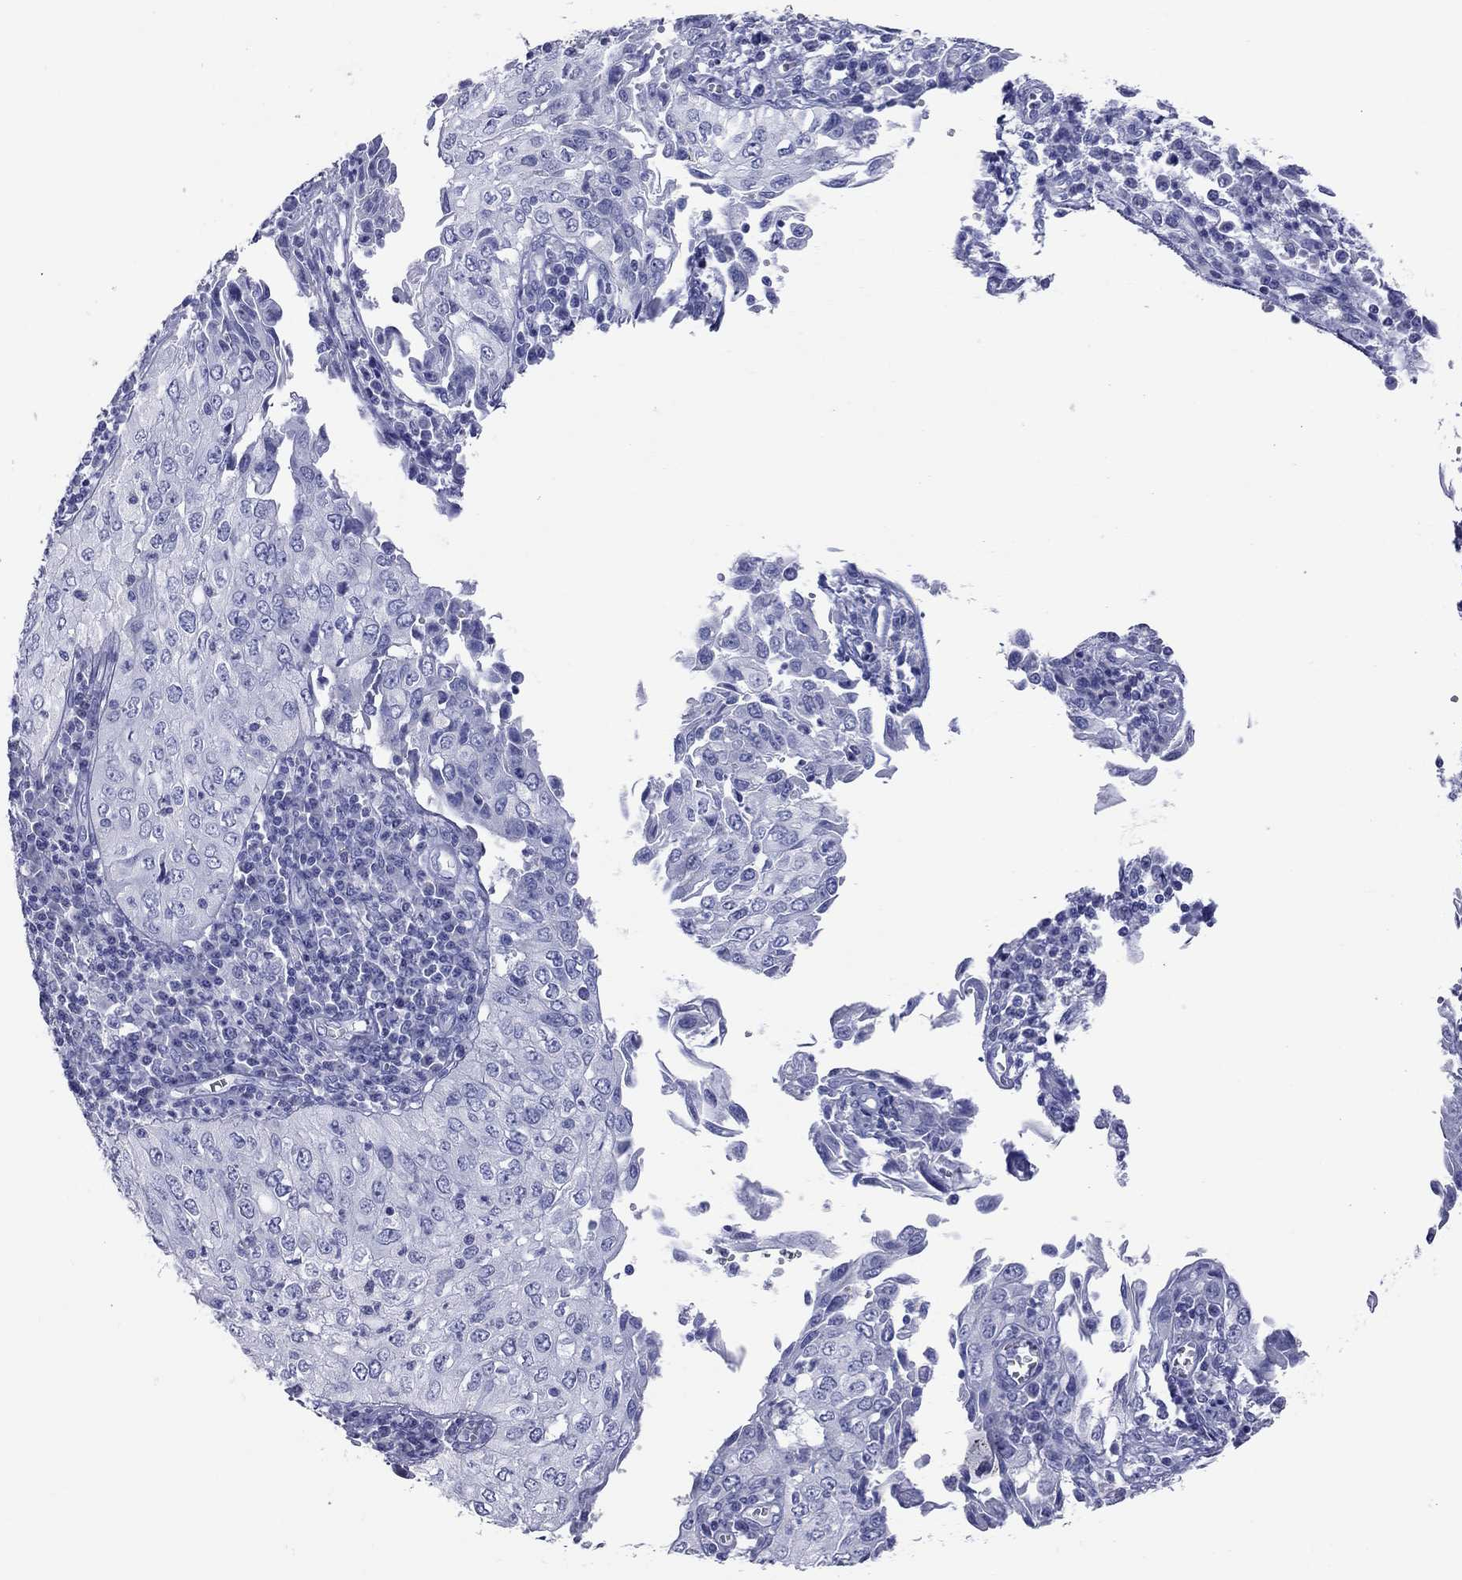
{"staining": {"intensity": "negative", "quantity": "none", "location": "none"}, "tissue": "cervical cancer", "cell_type": "Tumor cells", "image_type": "cancer", "snomed": [{"axis": "morphology", "description": "Squamous cell carcinoma, NOS"}, {"axis": "topography", "description": "Cervix"}], "caption": "The micrograph demonstrates no significant staining in tumor cells of squamous cell carcinoma (cervical). (DAB (3,3'-diaminobenzidine) immunohistochemistry visualized using brightfield microscopy, high magnification).", "gene": "VSIG10", "patient": {"sex": "female", "age": 24}}